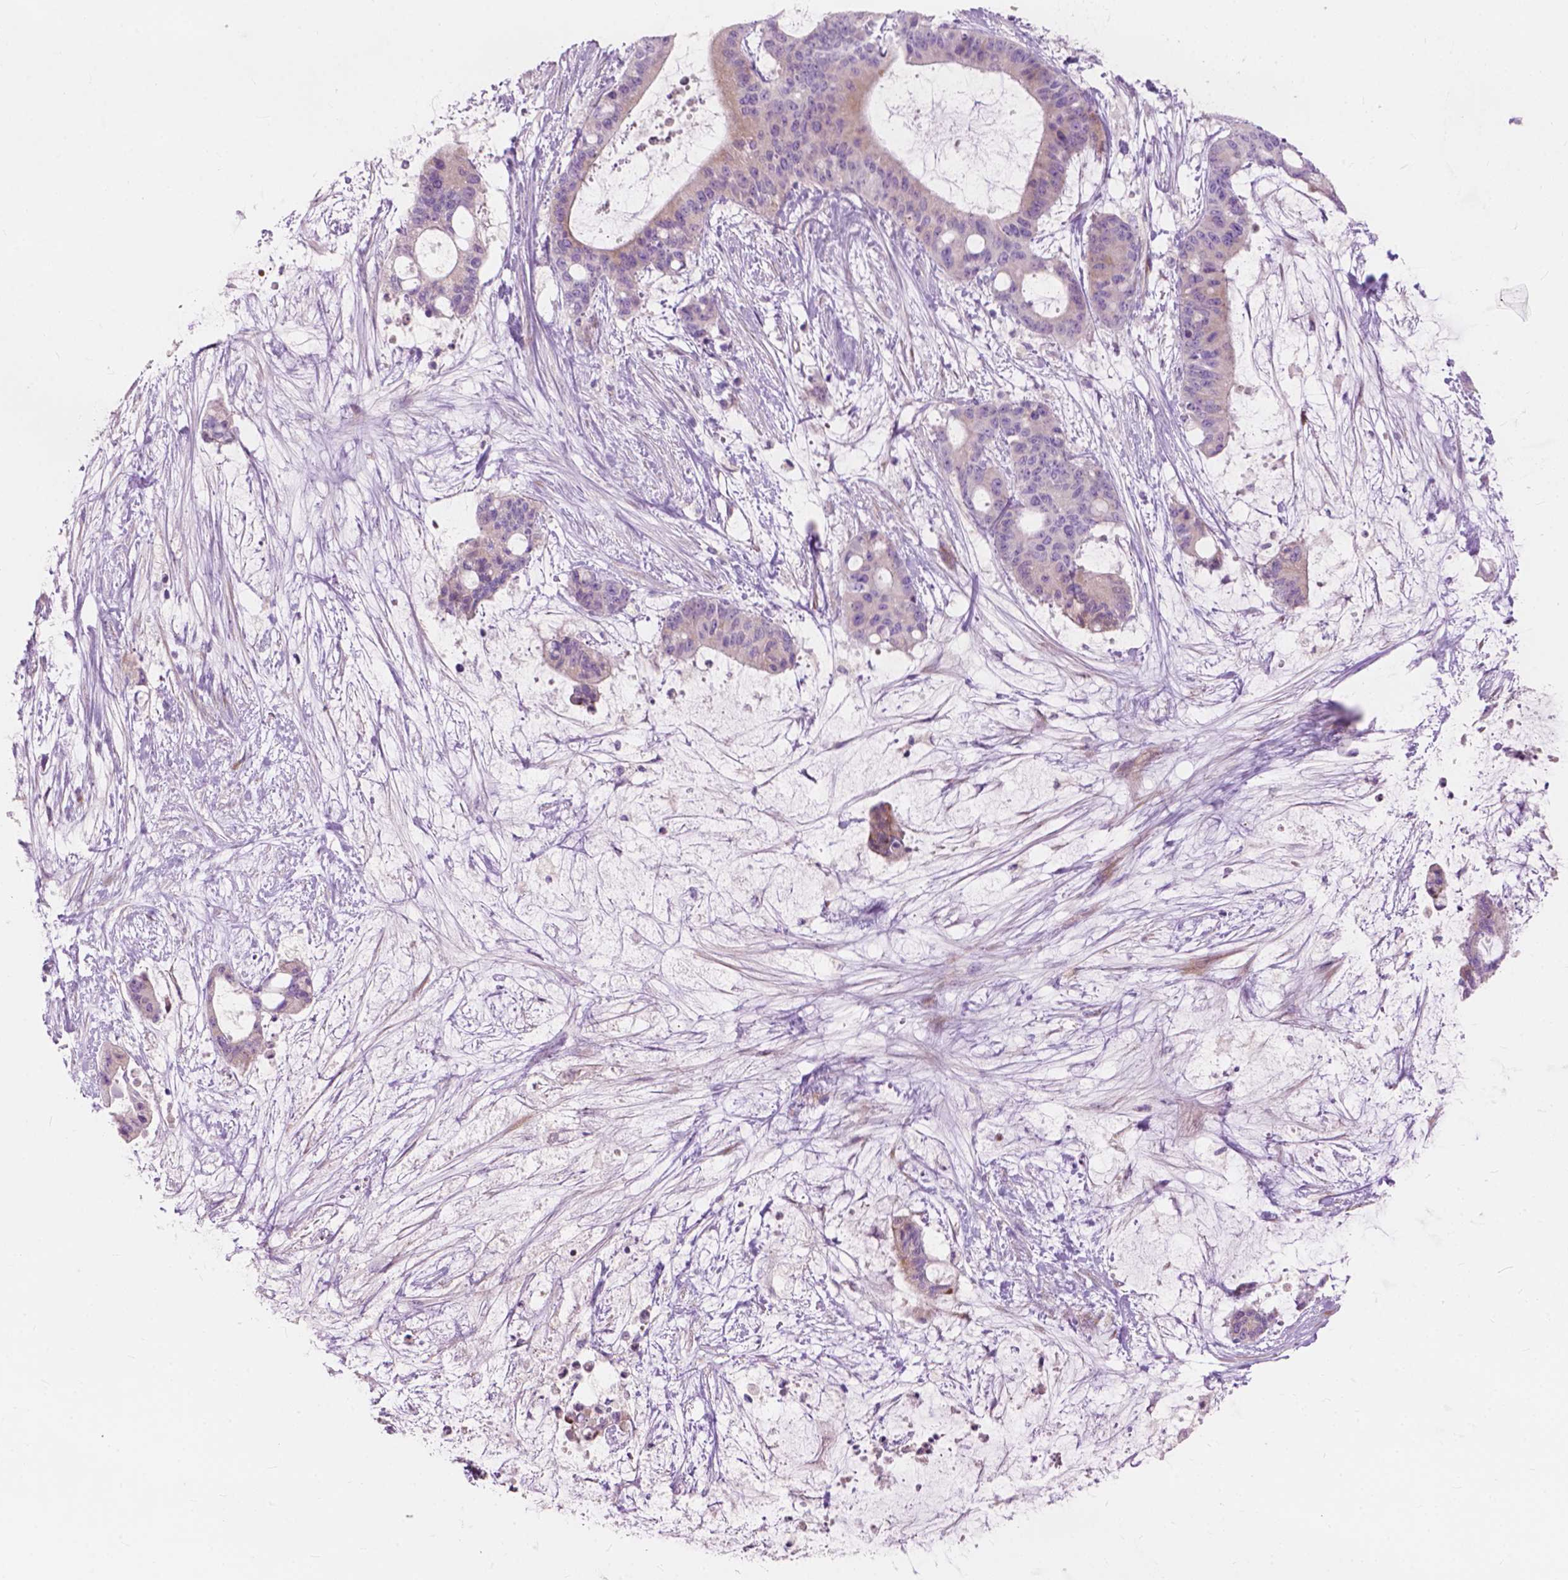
{"staining": {"intensity": "weak", "quantity": "<25%", "location": "cytoplasmic/membranous"}, "tissue": "liver cancer", "cell_type": "Tumor cells", "image_type": "cancer", "snomed": [{"axis": "morphology", "description": "Normal tissue, NOS"}, {"axis": "morphology", "description": "Cholangiocarcinoma"}, {"axis": "topography", "description": "Liver"}, {"axis": "topography", "description": "Peripheral nerve tissue"}], "caption": "IHC photomicrograph of human cholangiocarcinoma (liver) stained for a protein (brown), which exhibits no expression in tumor cells.", "gene": "MORN1", "patient": {"sex": "female", "age": 73}}